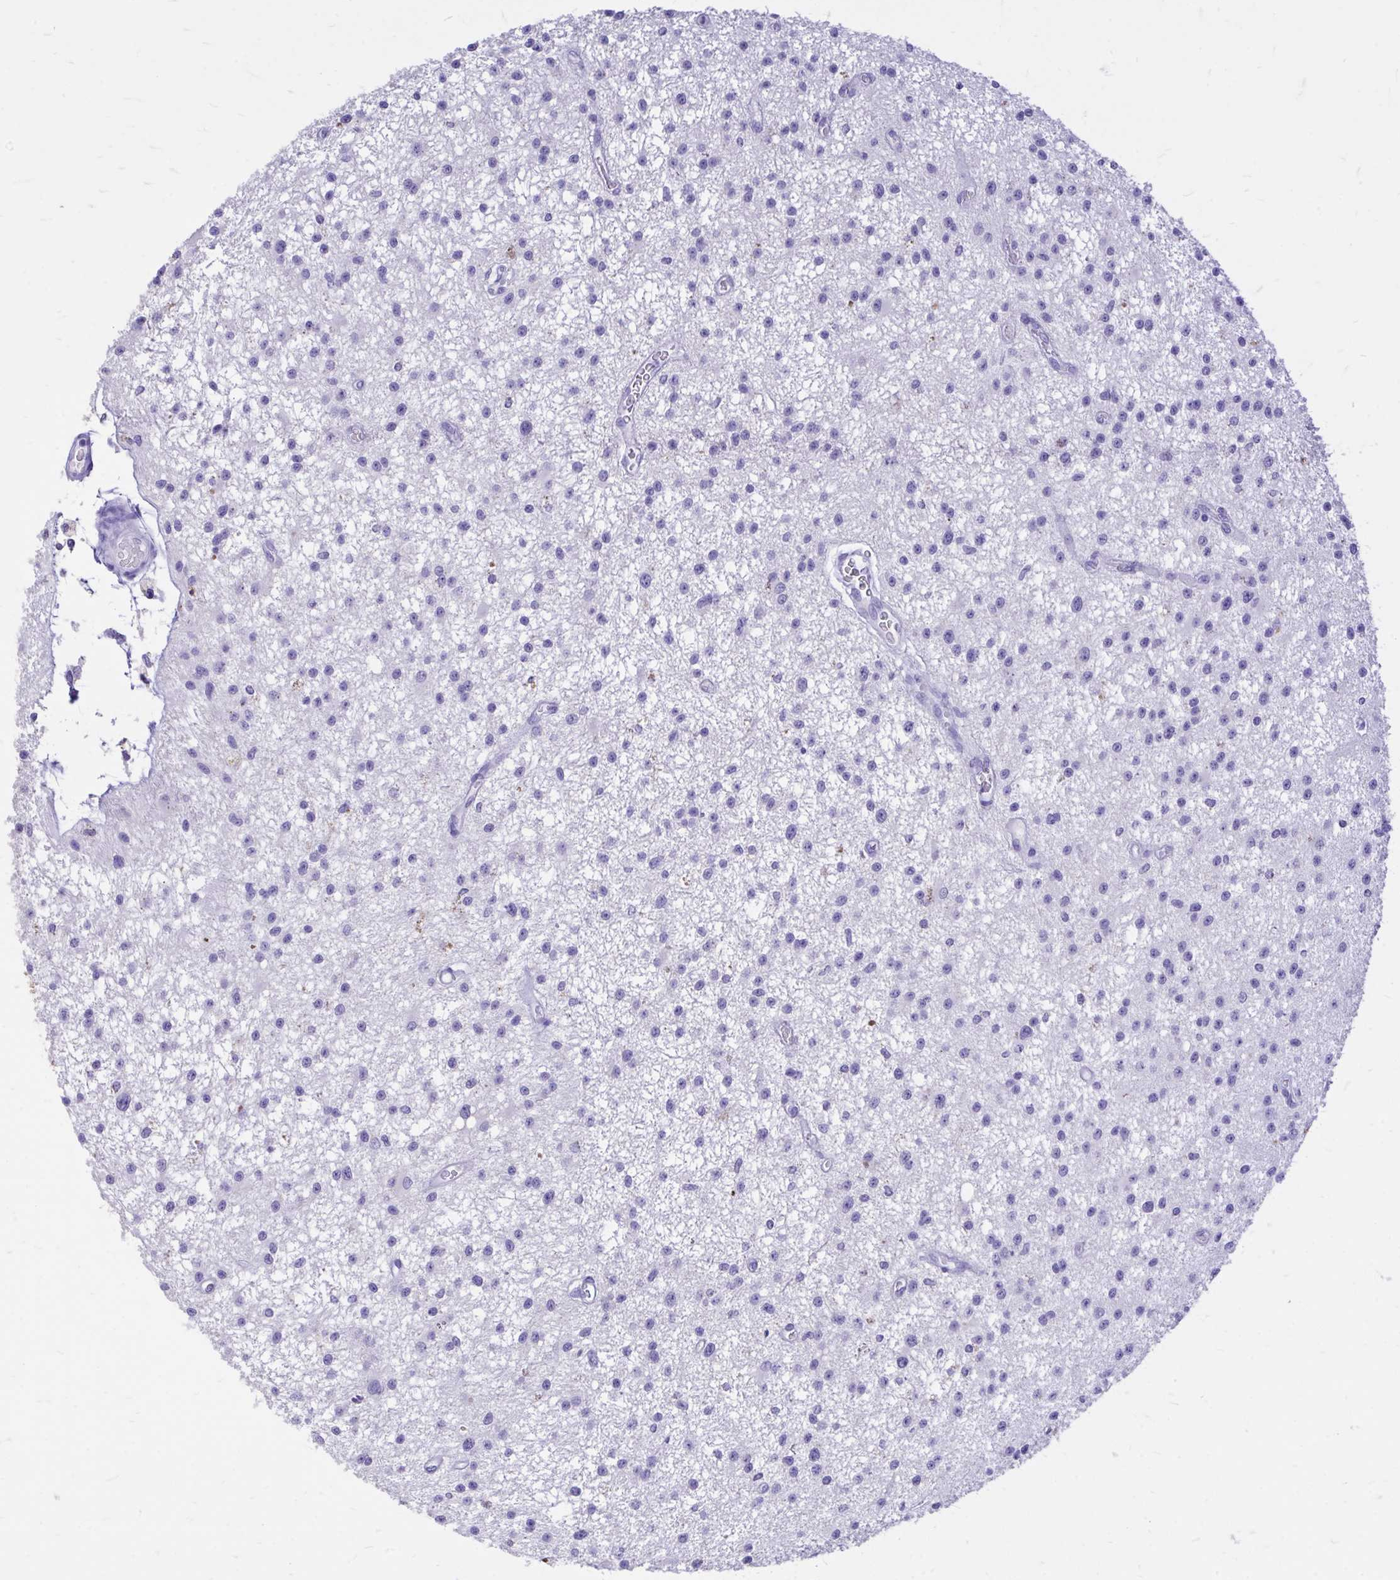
{"staining": {"intensity": "negative", "quantity": "none", "location": "none"}, "tissue": "glioma", "cell_type": "Tumor cells", "image_type": "cancer", "snomed": [{"axis": "morphology", "description": "Glioma, malignant, Low grade"}, {"axis": "topography", "description": "Brain"}], "caption": "Protein analysis of low-grade glioma (malignant) reveals no significant positivity in tumor cells. The staining is performed using DAB brown chromogen with nuclei counter-stained in using hematoxylin.", "gene": "MON1A", "patient": {"sex": "male", "age": 43}}